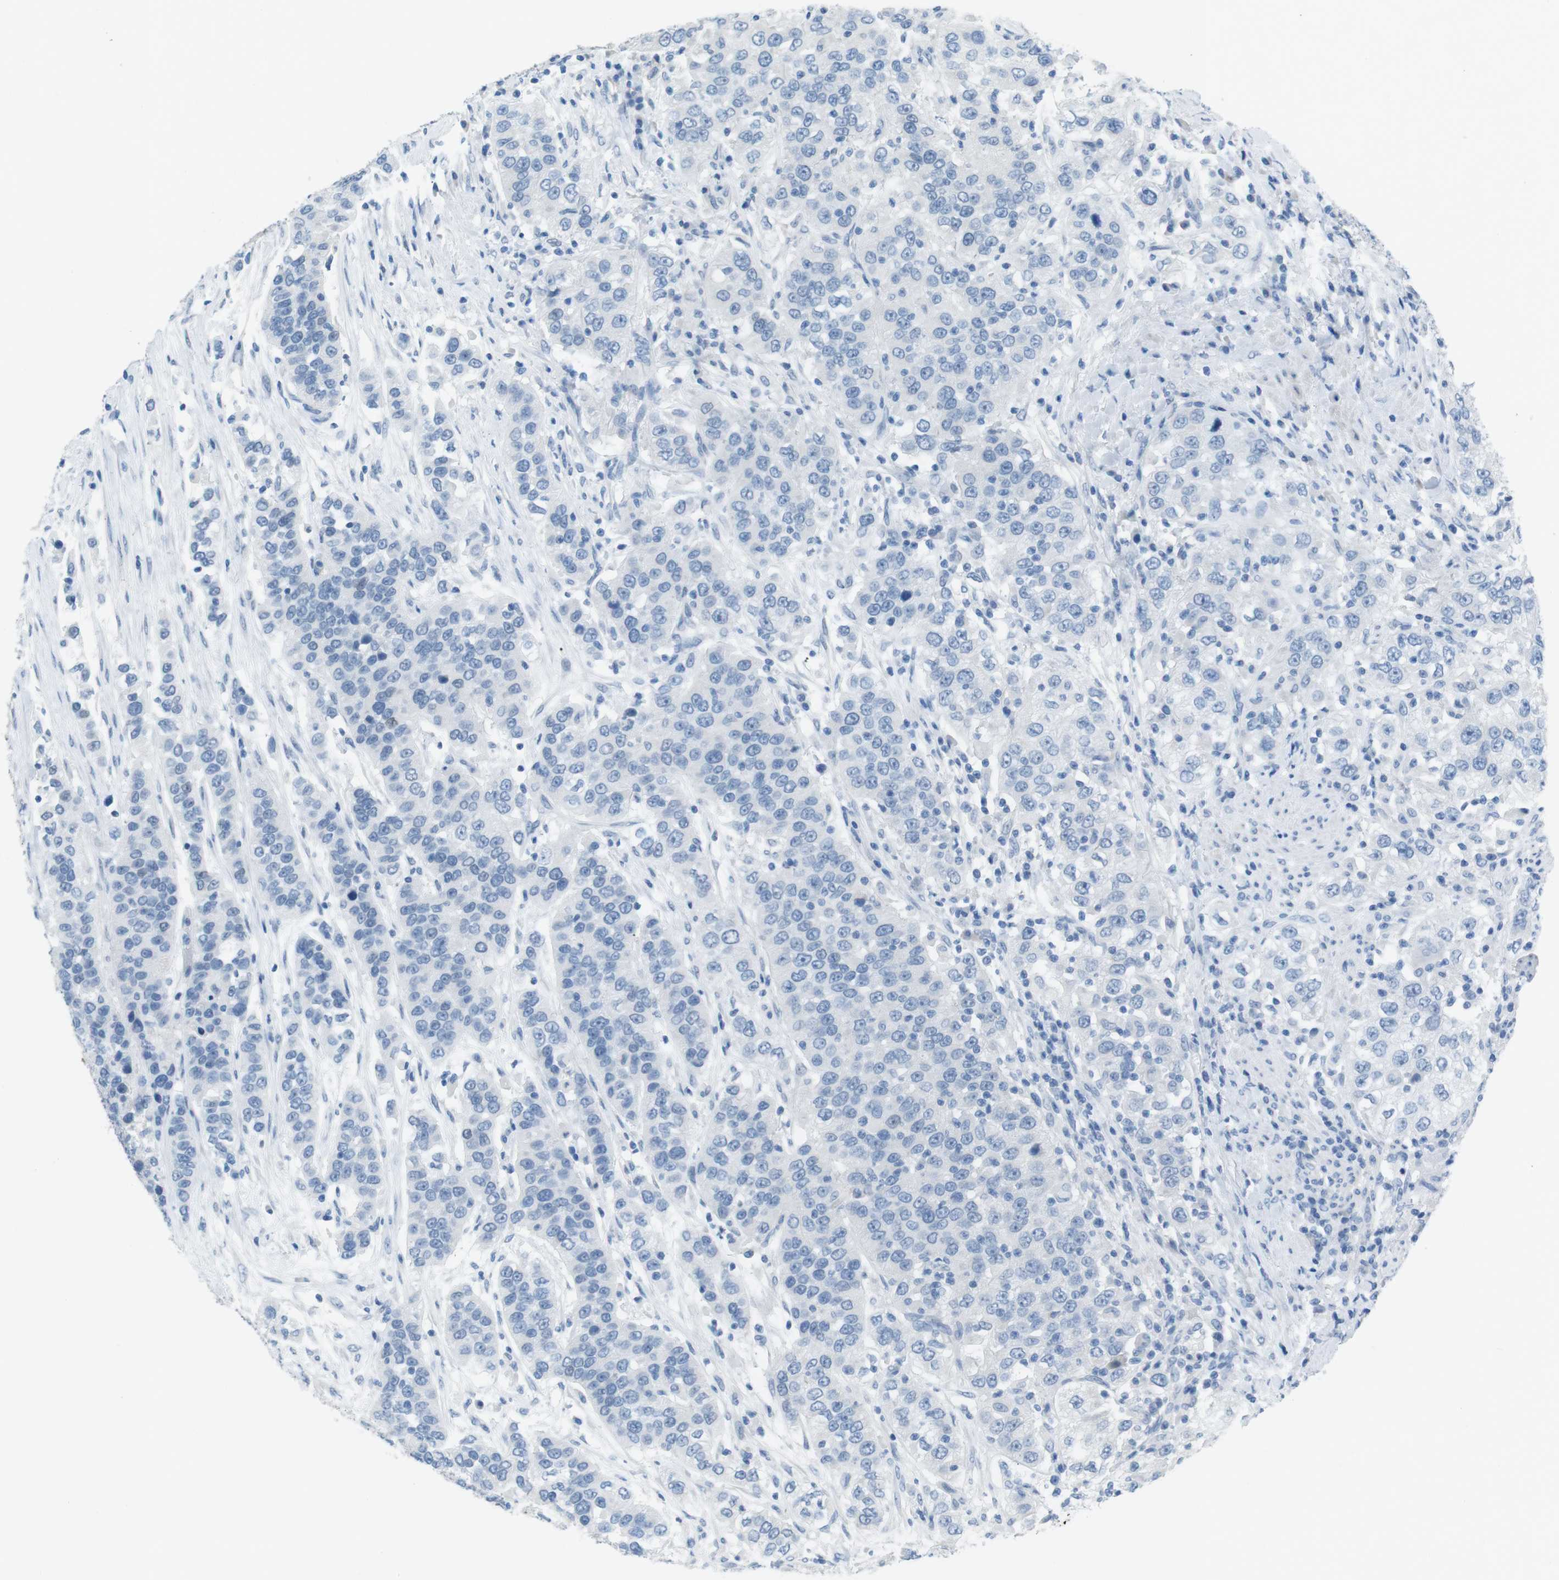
{"staining": {"intensity": "negative", "quantity": "none", "location": "none"}, "tissue": "urothelial cancer", "cell_type": "Tumor cells", "image_type": "cancer", "snomed": [{"axis": "morphology", "description": "Urothelial carcinoma, High grade"}, {"axis": "topography", "description": "Urinary bladder"}], "caption": "Micrograph shows no protein positivity in tumor cells of urothelial carcinoma (high-grade) tissue.", "gene": "SALL4", "patient": {"sex": "female", "age": 80}}